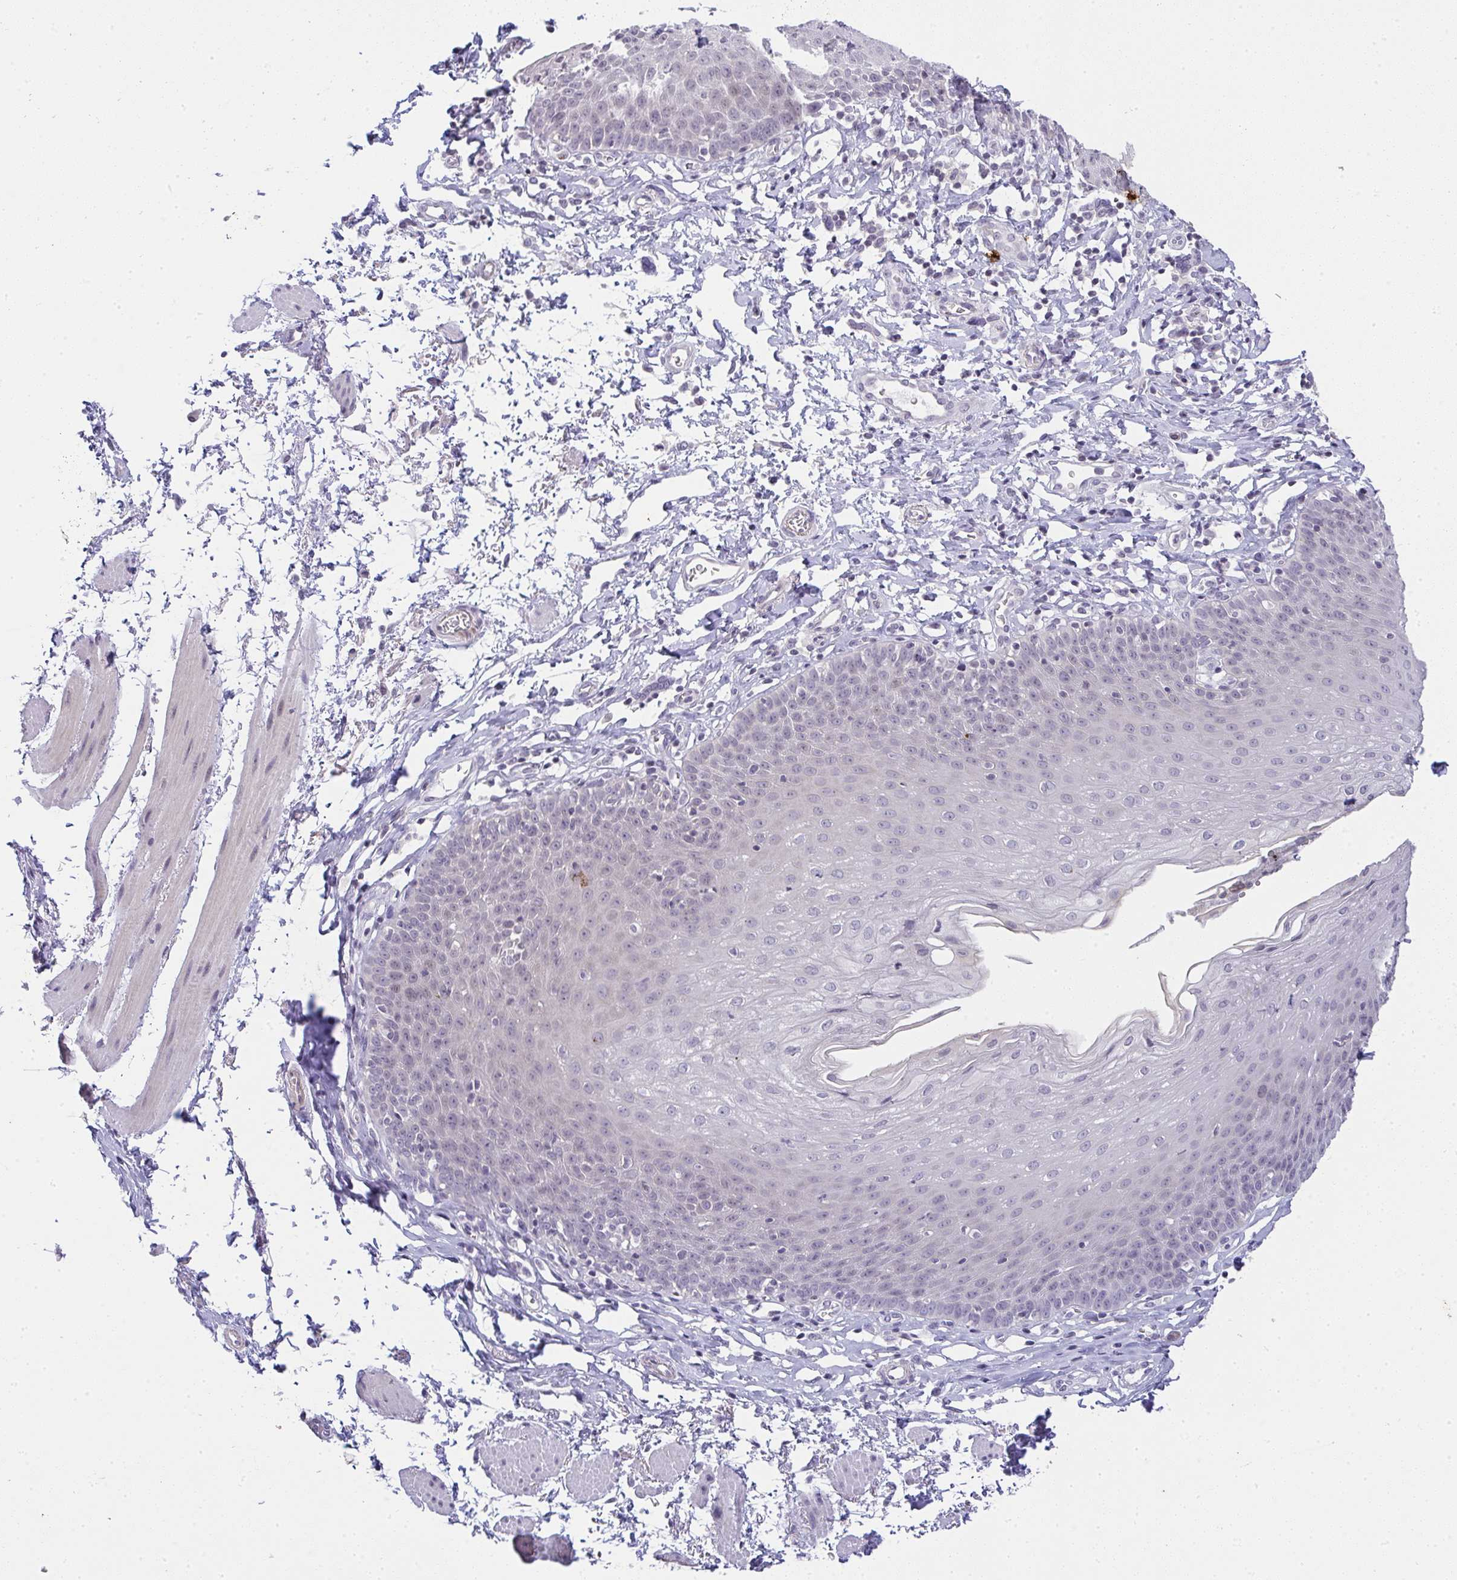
{"staining": {"intensity": "negative", "quantity": "none", "location": "none"}, "tissue": "esophagus", "cell_type": "Squamous epithelial cells", "image_type": "normal", "snomed": [{"axis": "morphology", "description": "Normal tissue, NOS"}, {"axis": "topography", "description": "Esophagus"}], "caption": "Immunohistochemical staining of unremarkable human esophagus shows no significant staining in squamous epithelial cells. (DAB (3,3'-diaminobenzidine) IHC visualized using brightfield microscopy, high magnification).", "gene": "CACNA1S", "patient": {"sex": "female", "age": 81}}